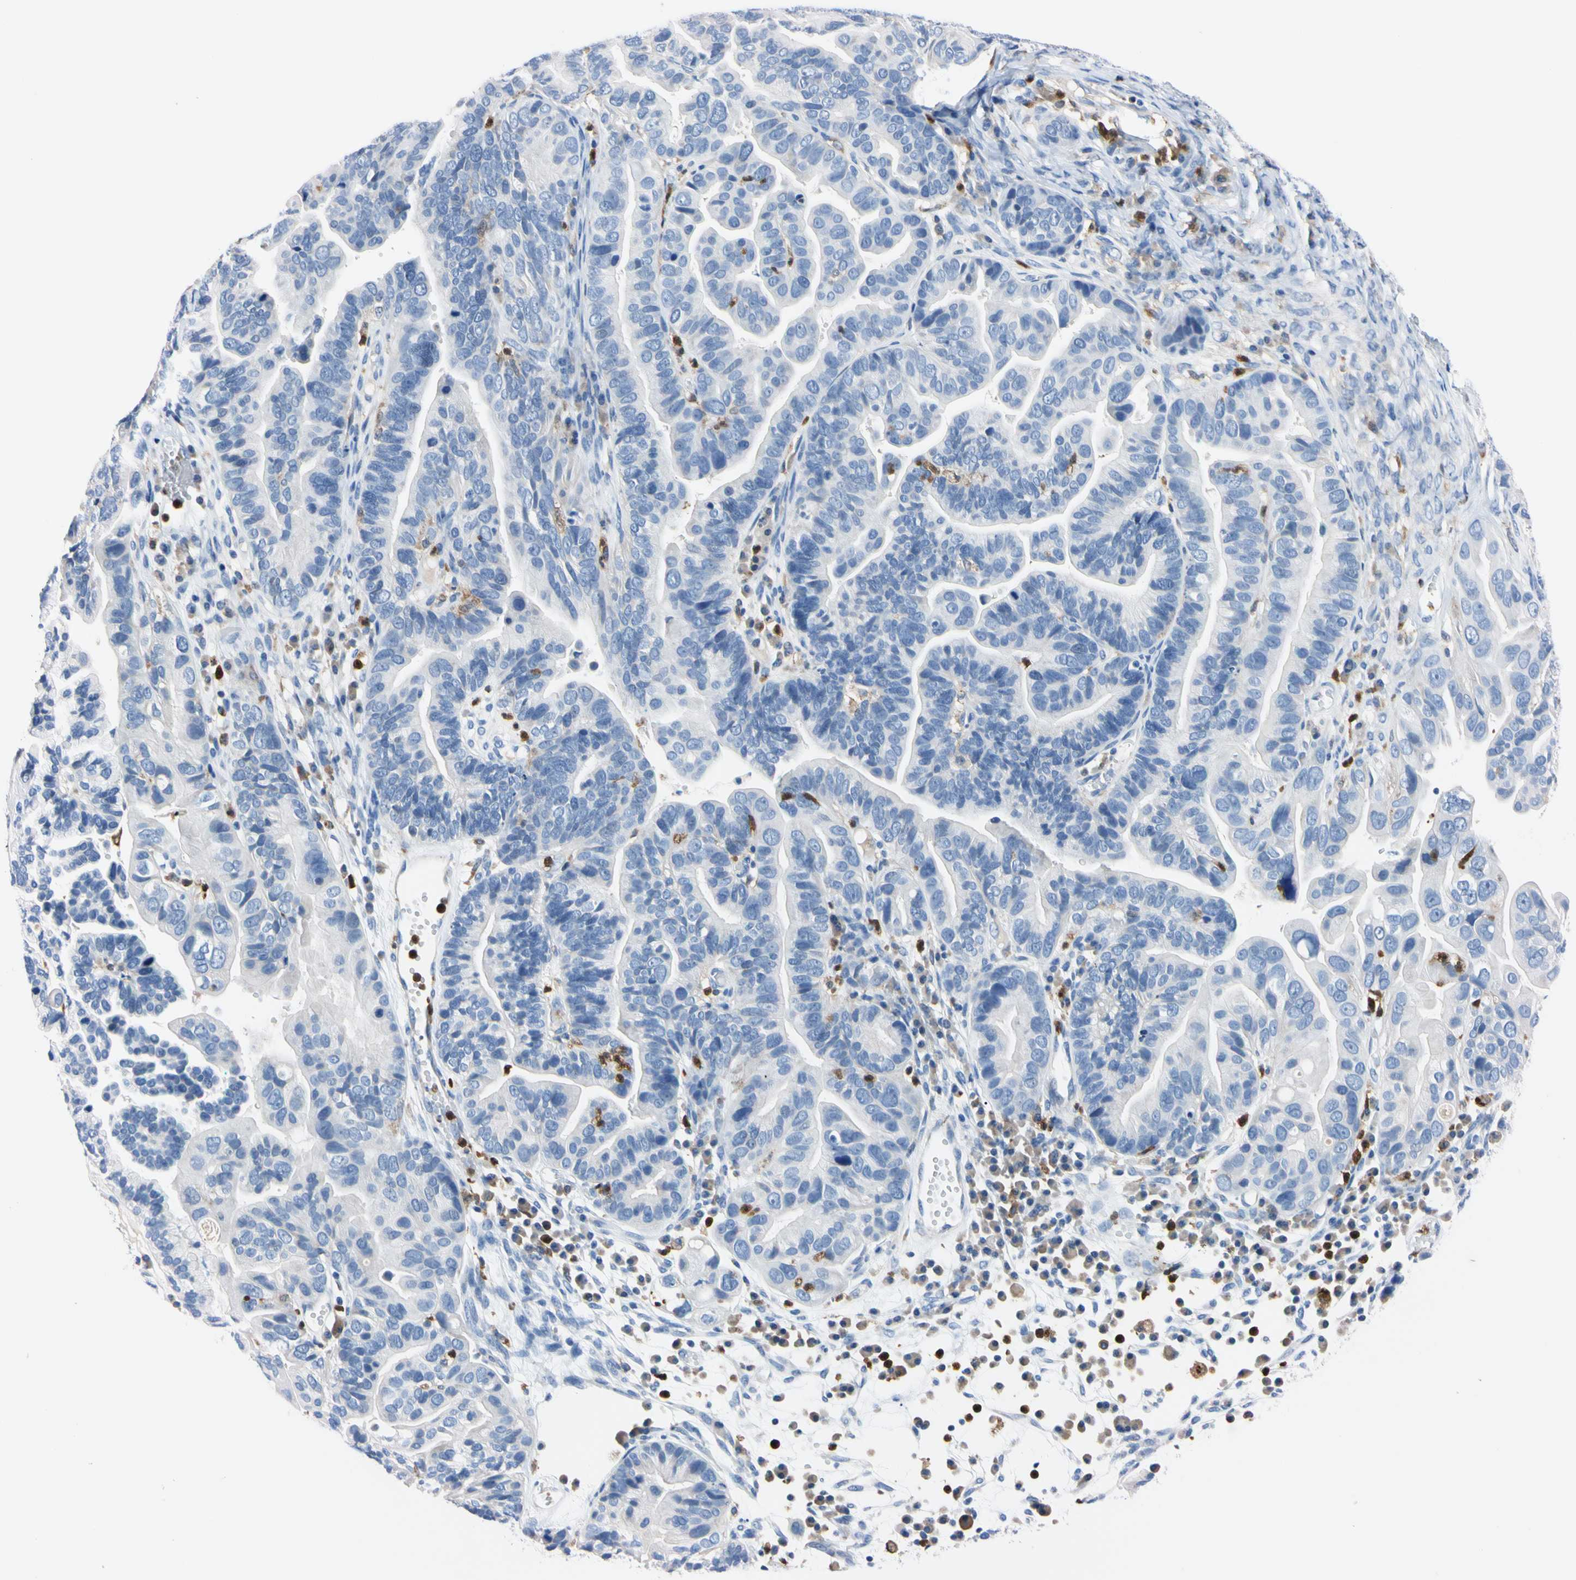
{"staining": {"intensity": "negative", "quantity": "none", "location": "none"}, "tissue": "ovarian cancer", "cell_type": "Tumor cells", "image_type": "cancer", "snomed": [{"axis": "morphology", "description": "Cystadenocarcinoma, serous, NOS"}, {"axis": "topography", "description": "Ovary"}], "caption": "High power microscopy photomicrograph of an immunohistochemistry (IHC) photomicrograph of serous cystadenocarcinoma (ovarian), revealing no significant expression in tumor cells.", "gene": "NCF4", "patient": {"sex": "female", "age": 56}}